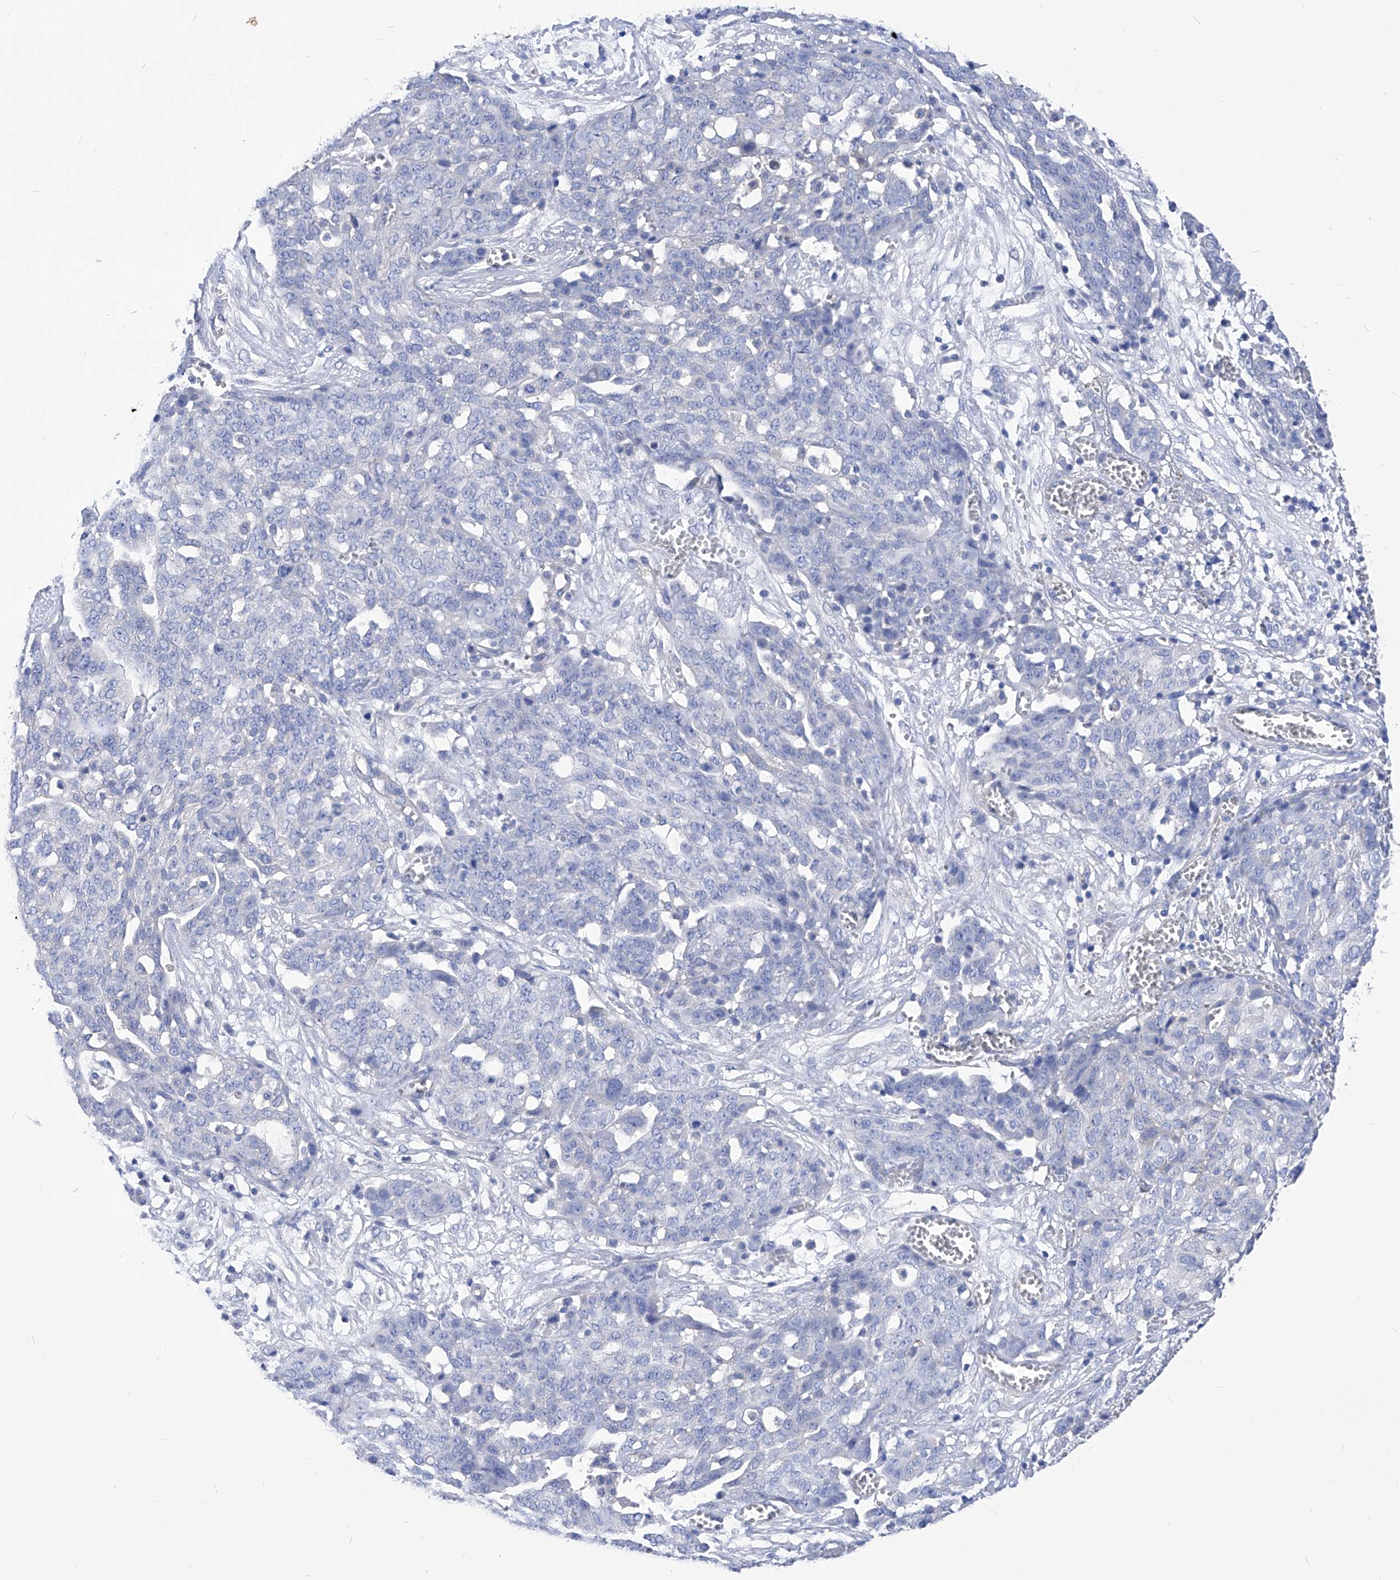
{"staining": {"intensity": "negative", "quantity": "none", "location": "none"}, "tissue": "ovarian cancer", "cell_type": "Tumor cells", "image_type": "cancer", "snomed": [{"axis": "morphology", "description": "Cystadenocarcinoma, serous, NOS"}, {"axis": "topography", "description": "Soft tissue"}, {"axis": "topography", "description": "Ovary"}], "caption": "This is a photomicrograph of IHC staining of ovarian cancer (serous cystadenocarcinoma), which shows no positivity in tumor cells.", "gene": "XPNPEP1", "patient": {"sex": "female", "age": 57}}